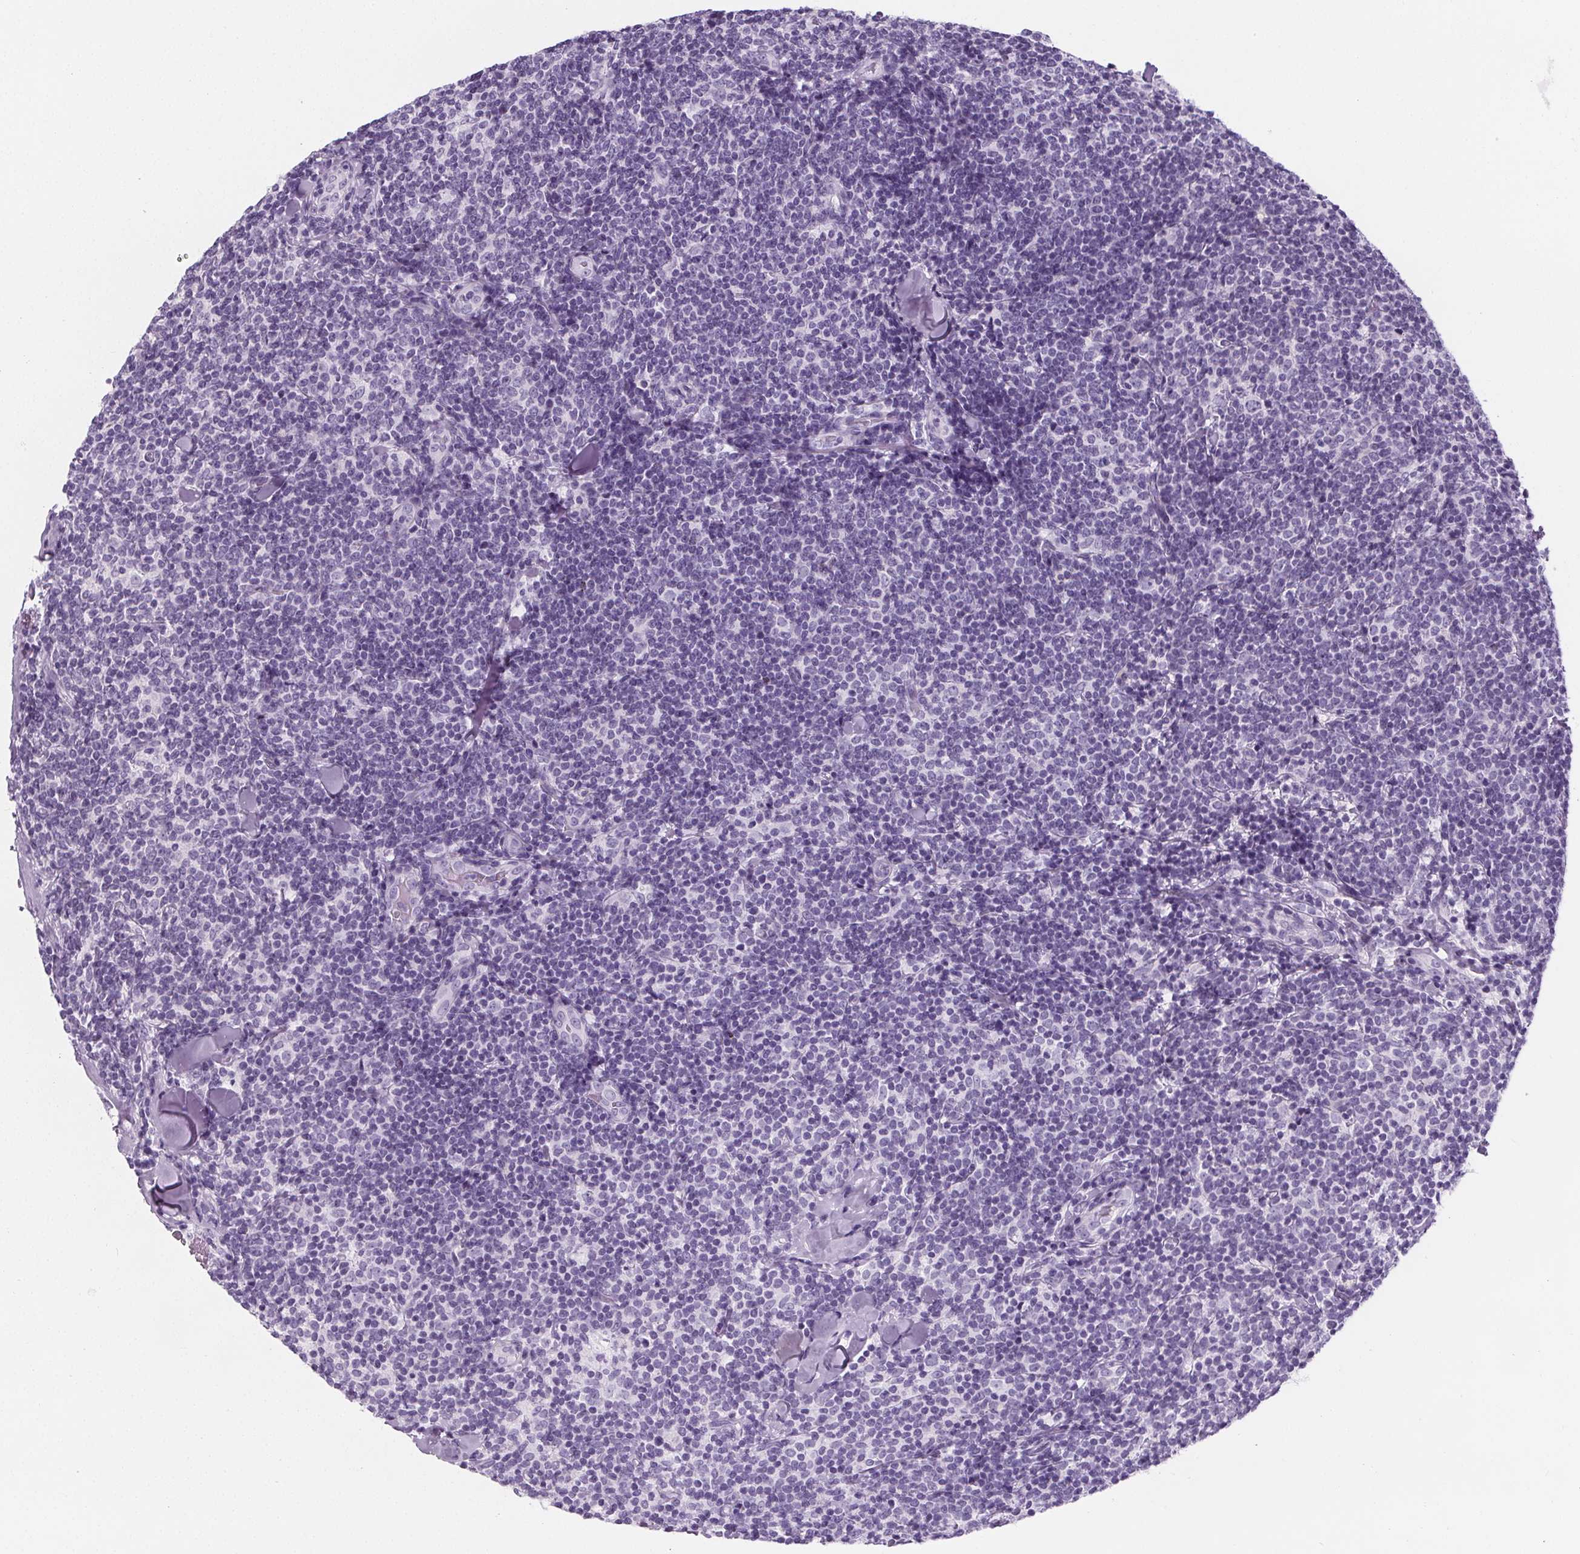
{"staining": {"intensity": "negative", "quantity": "none", "location": "none"}, "tissue": "lymphoma", "cell_type": "Tumor cells", "image_type": "cancer", "snomed": [{"axis": "morphology", "description": "Malignant lymphoma, non-Hodgkin's type, Low grade"}, {"axis": "topography", "description": "Lymph node"}], "caption": "Immunohistochemical staining of human low-grade malignant lymphoma, non-Hodgkin's type displays no significant staining in tumor cells. (DAB (3,3'-diaminobenzidine) immunohistochemistry (IHC), high magnification).", "gene": "ADRB1", "patient": {"sex": "female", "age": 56}}